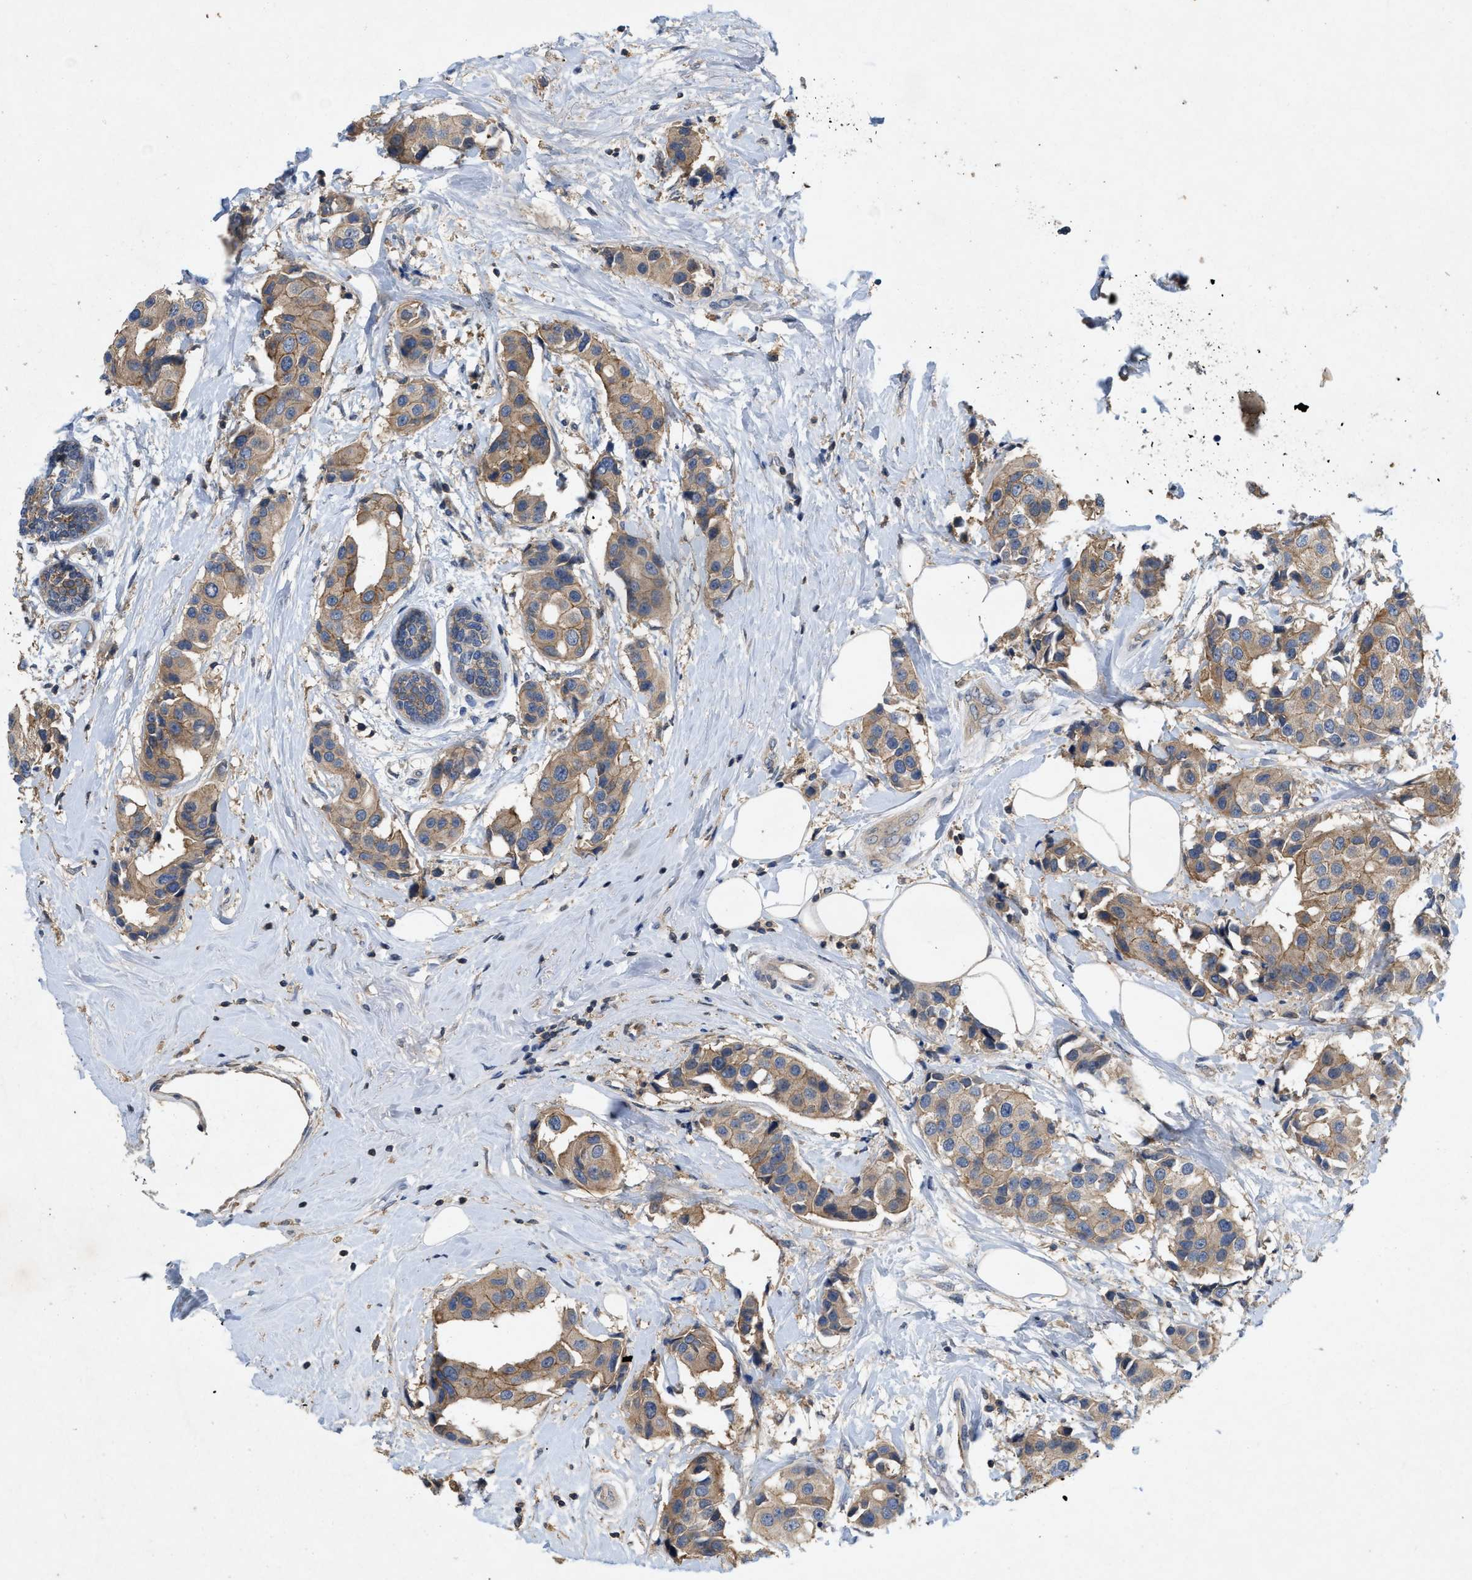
{"staining": {"intensity": "moderate", "quantity": ">75%", "location": "cytoplasmic/membranous"}, "tissue": "breast cancer", "cell_type": "Tumor cells", "image_type": "cancer", "snomed": [{"axis": "morphology", "description": "Normal tissue, NOS"}, {"axis": "morphology", "description": "Duct carcinoma"}, {"axis": "topography", "description": "Breast"}], "caption": "Protein analysis of infiltrating ductal carcinoma (breast) tissue displays moderate cytoplasmic/membranous expression in about >75% of tumor cells.", "gene": "LPAR2", "patient": {"sex": "female", "age": 39}}